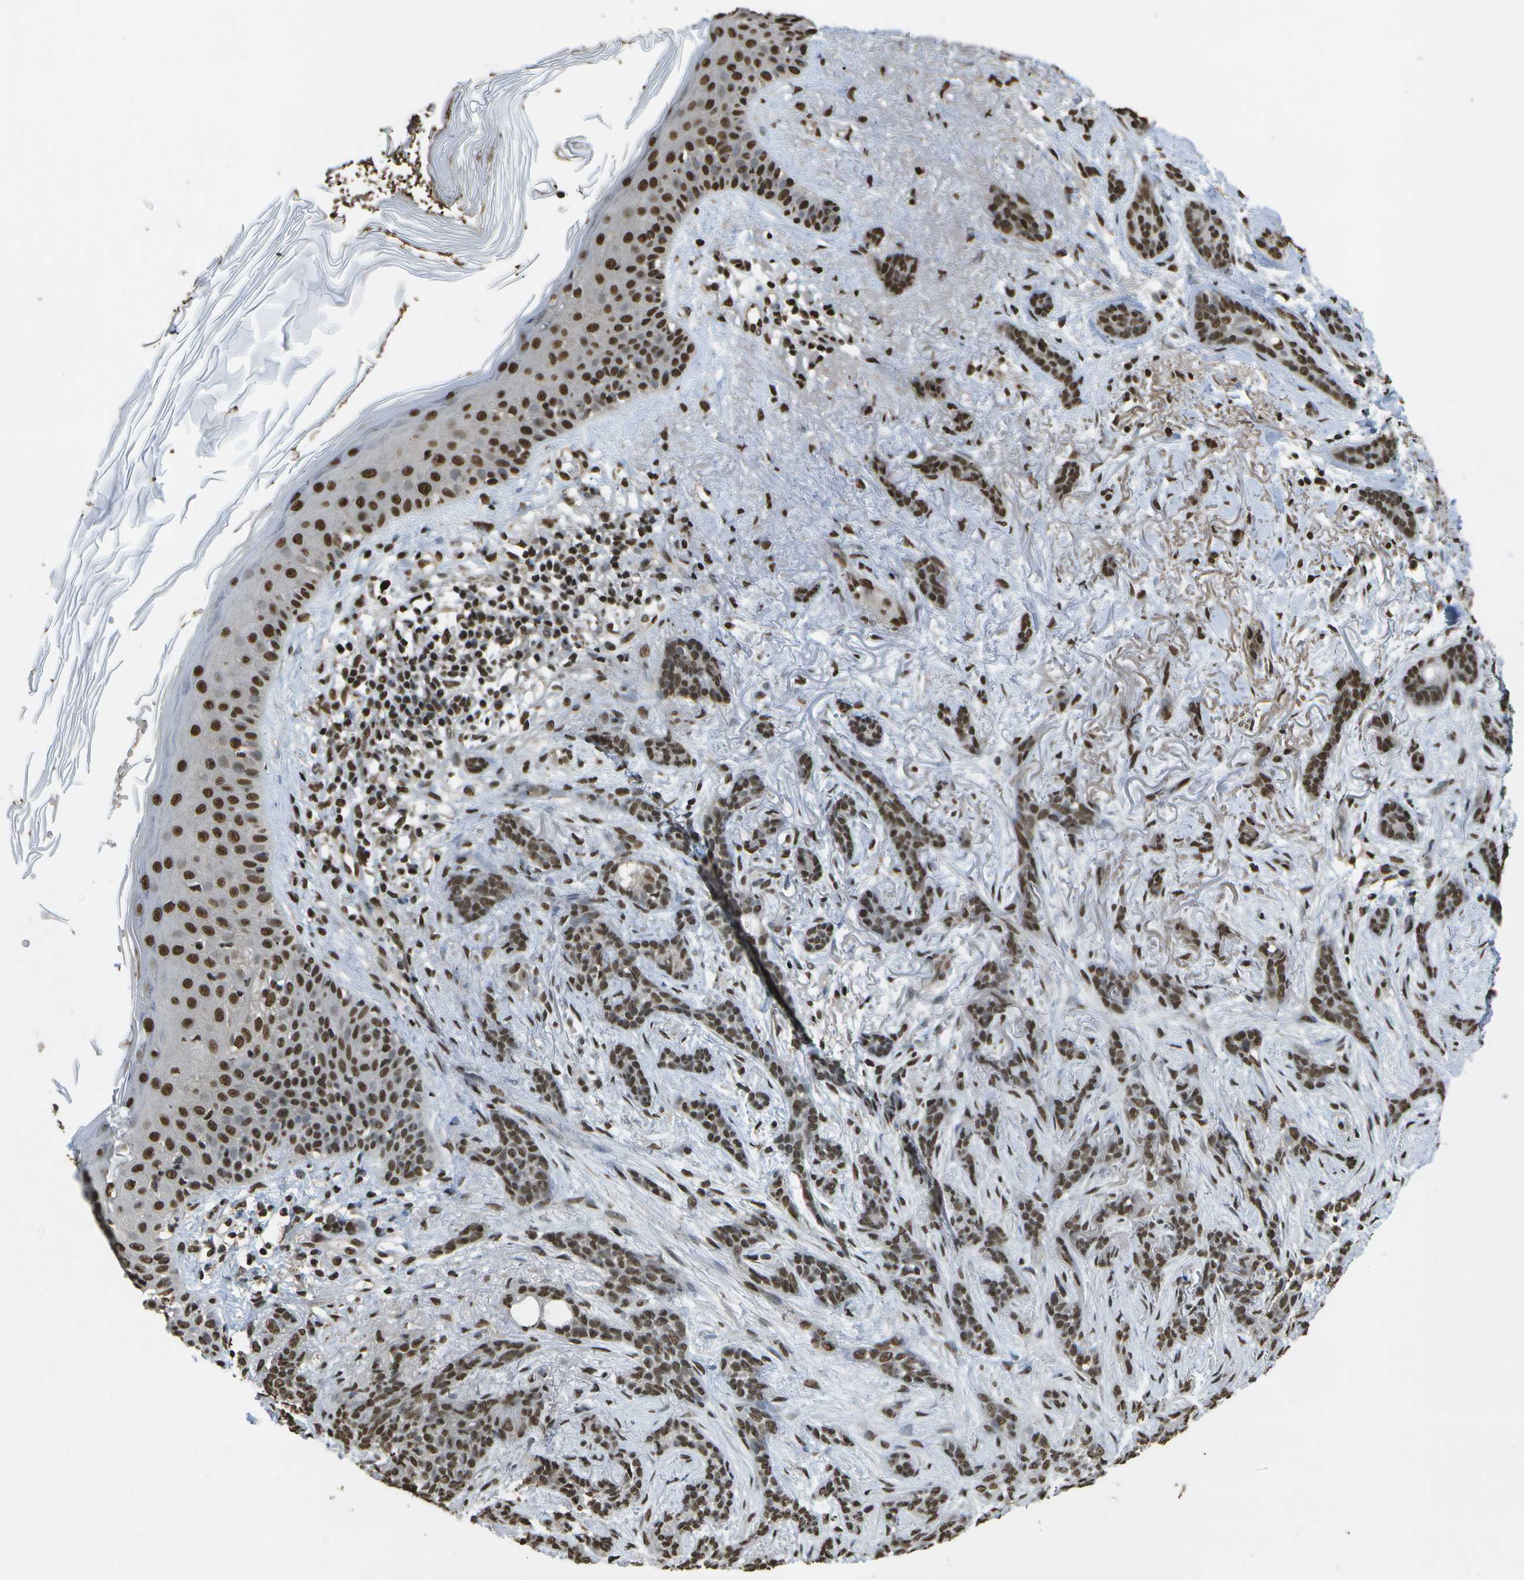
{"staining": {"intensity": "strong", "quantity": ">75%", "location": "nuclear"}, "tissue": "skin cancer", "cell_type": "Tumor cells", "image_type": "cancer", "snomed": [{"axis": "morphology", "description": "Basal cell carcinoma"}, {"axis": "morphology", "description": "Adnexal tumor, benign"}, {"axis": "topography", "description": "Skin"}], "caption": "An immunohistochemistry image of neoplastic tissue is shown. Protein staining in brown shows strong nuclear positivity in skin cancer (benign adnexal tumor) within tumor cells.", "gene": "SPEN", "patient": {"sex": "female", "age": 42}}